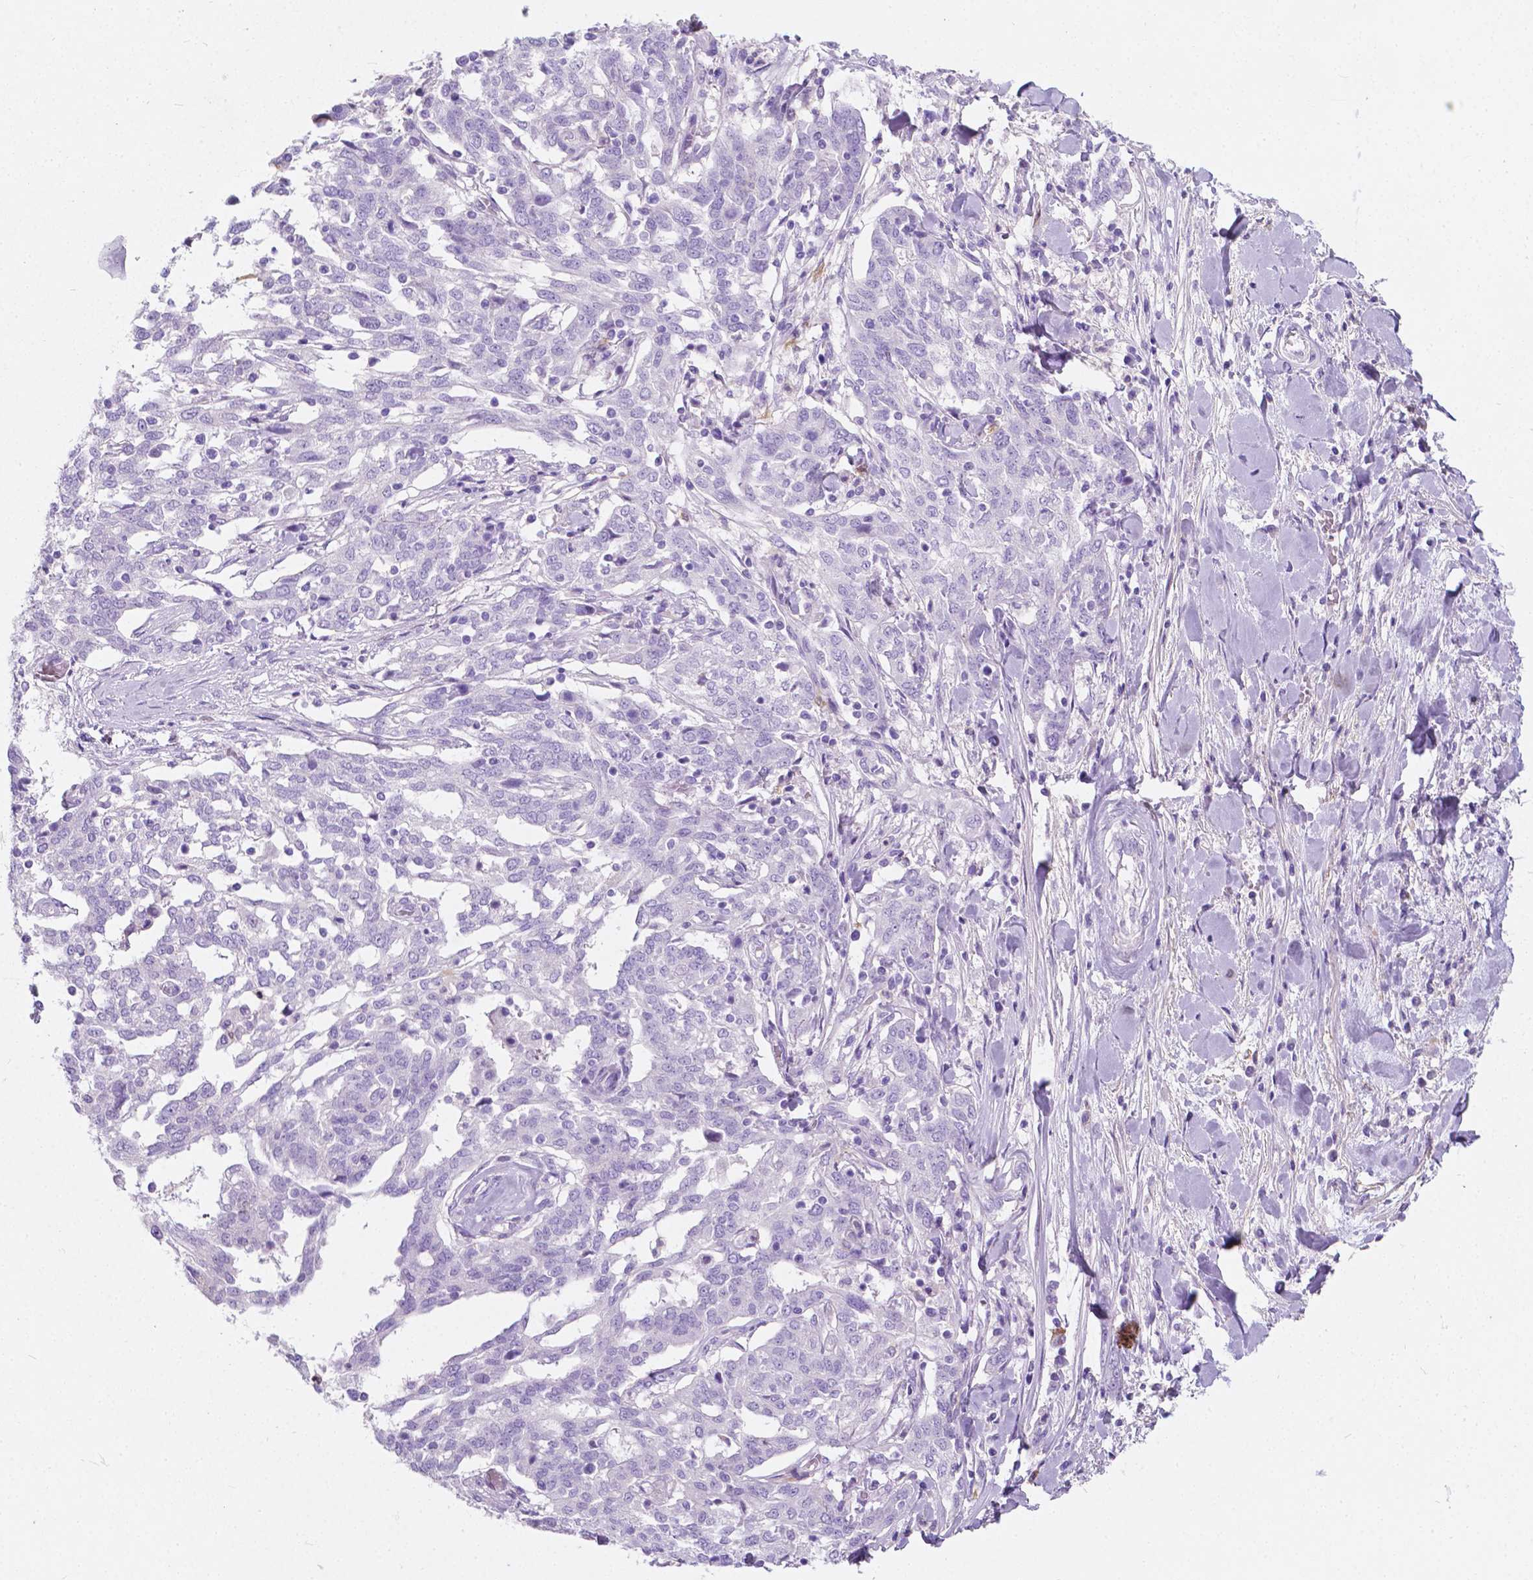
{"staining": {"intensity": "negative", "quantity": "none", "location": "none"}, "tissue": "ovarian cancer", "cell_type": "Tumor cells", "image_type": "cancer", "snomed": [{"axis": "morphology", "description": "Cystadenocarcinoma, serous, NOS"}, {"axis": "topography", "description": "Ovary"}], "caption": "DAB (3,3'-diaminobenzidine) immunohistochemical staining of human ovarian cancer (serous cystadenocarcinoma) reveals no significant staining in tumor cells.", "gene": "GNAO1", "patient": {"sex": "female", "age": 67}}